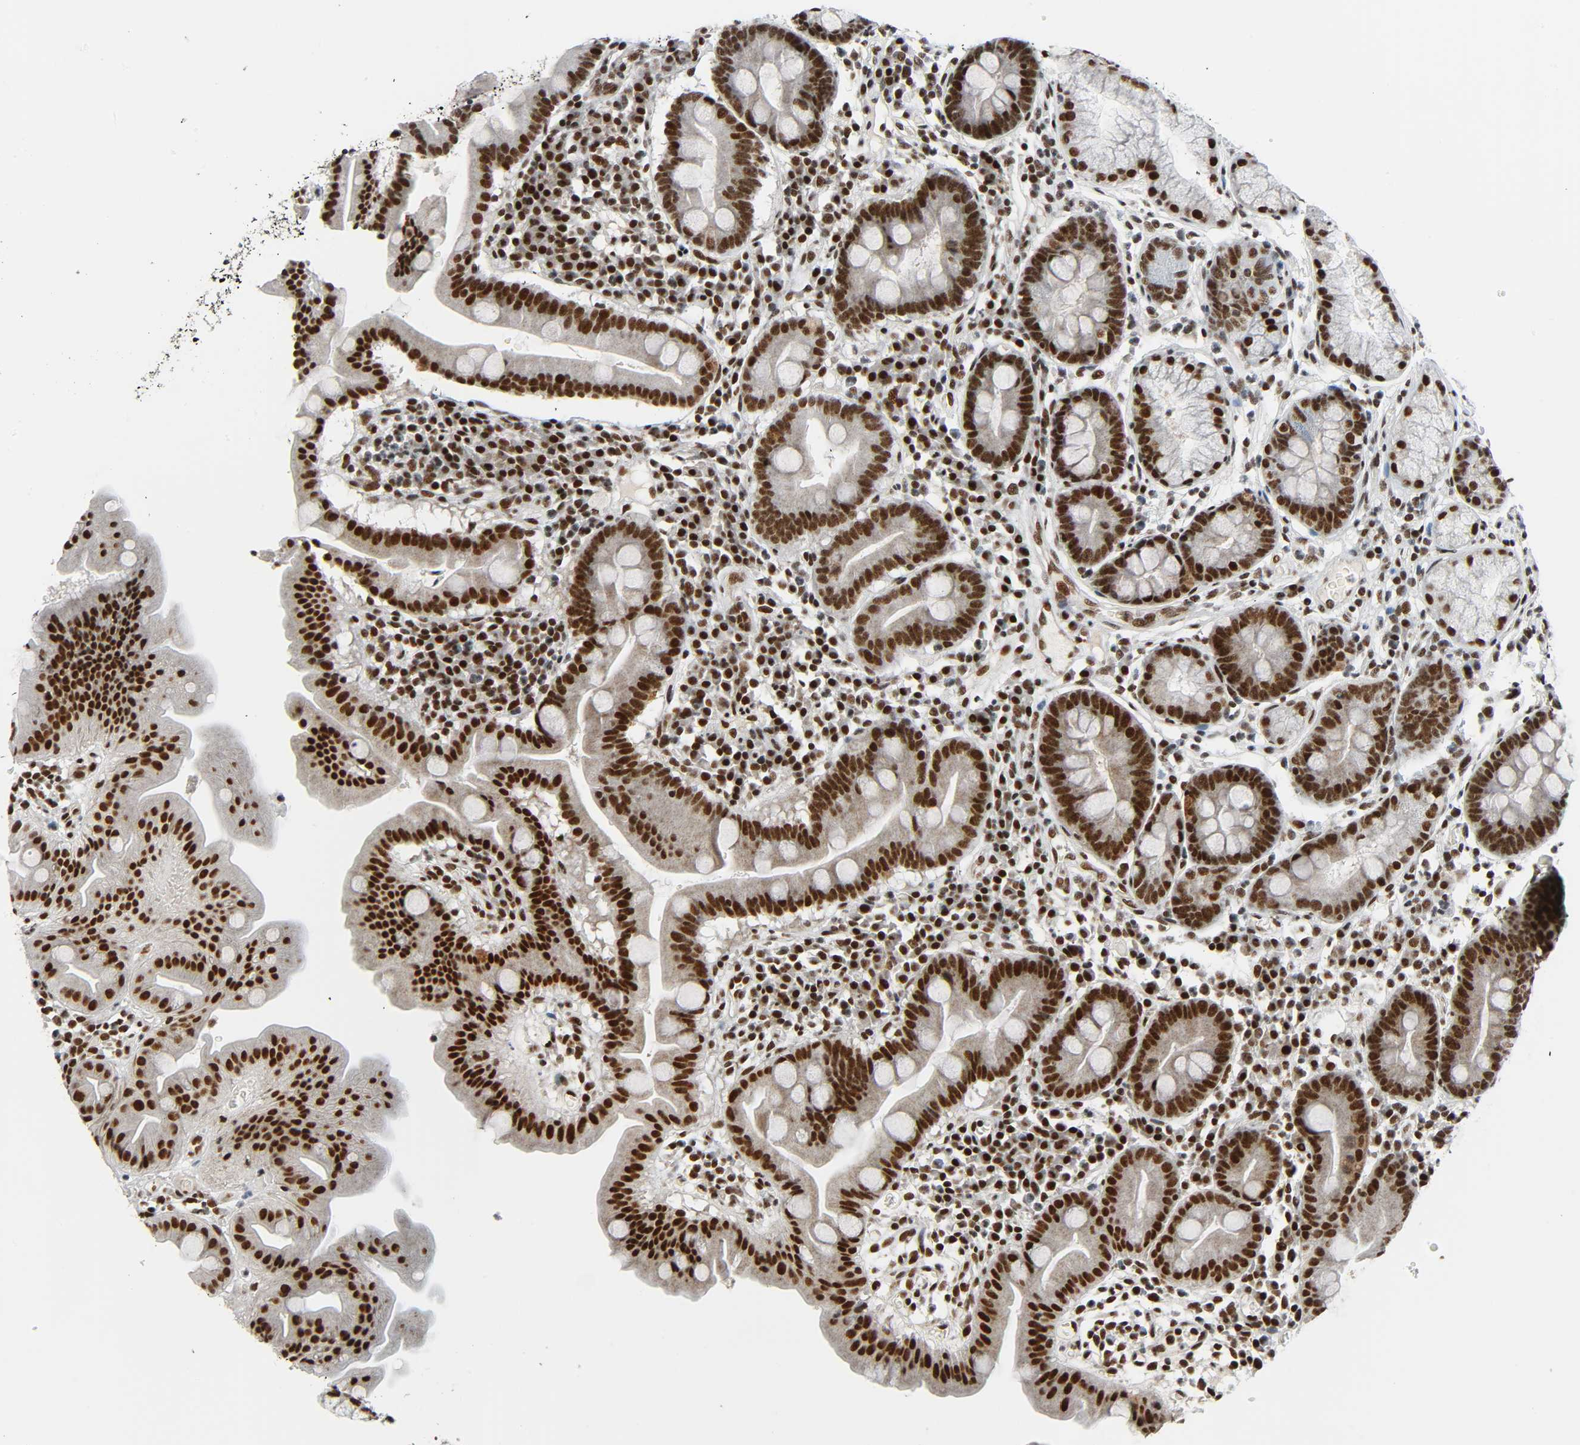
{"staining": {"intensity": "strong", "quantity": ">75%", "location": "nuclear"}, "tissue": "duodenum", "cell_type": "Glandular cells", "image_type": "normal", "snomed": [{"axis": "morphology", "description": "Normal tissue, NOS"}, {"axis": "topography", "description": "Duodenum"}], "caption": "DAB immunohistochemical staining of unremarkable duodenum exhibits strong nuclear protein positivity in about >75% of glandular cells.", "gene": "CDK9", "patient": {"sex": "male", "age": 50}}